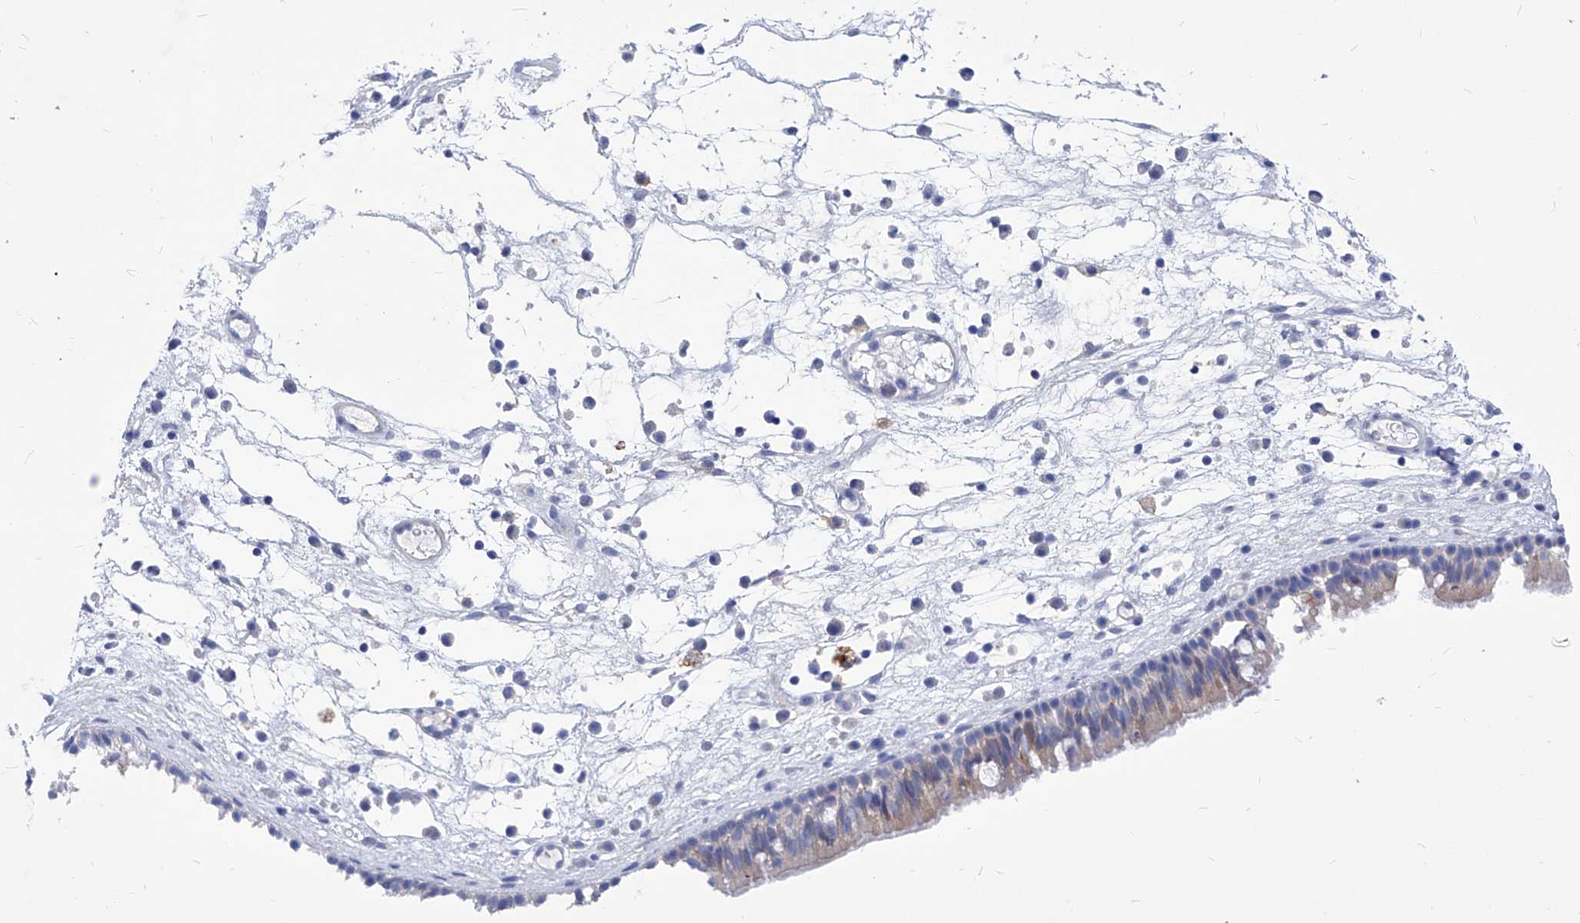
{"staining": {"intensity": "weak", "quantity": "25%-75%", "location": "cytoplasmic/membranous"}, "tissue": "nasopharynx", "cell_type": "Respiratory epithelial cells", "image_type": "normal", "snomed": [{"axis": "morphology", "description": "Normal tissue, NOS"}, {"axis": "morphology", "description": "Inflammation, NOS"}, {"axis": "morphology", "description": "Malignant melanoma, Metastatic site"}, {"axis": "topography", "description": "Nasopharynx"}], "caption": "Immunohistochemistry (IHC) of benign nasopharynx shows low levels of weak cytoplasmic/membranous staining in approximately 25%-75% of respiratory epithelial cells.", "gene": "XPNPEP1", "patient": {"sex": "male", "age": 70}}